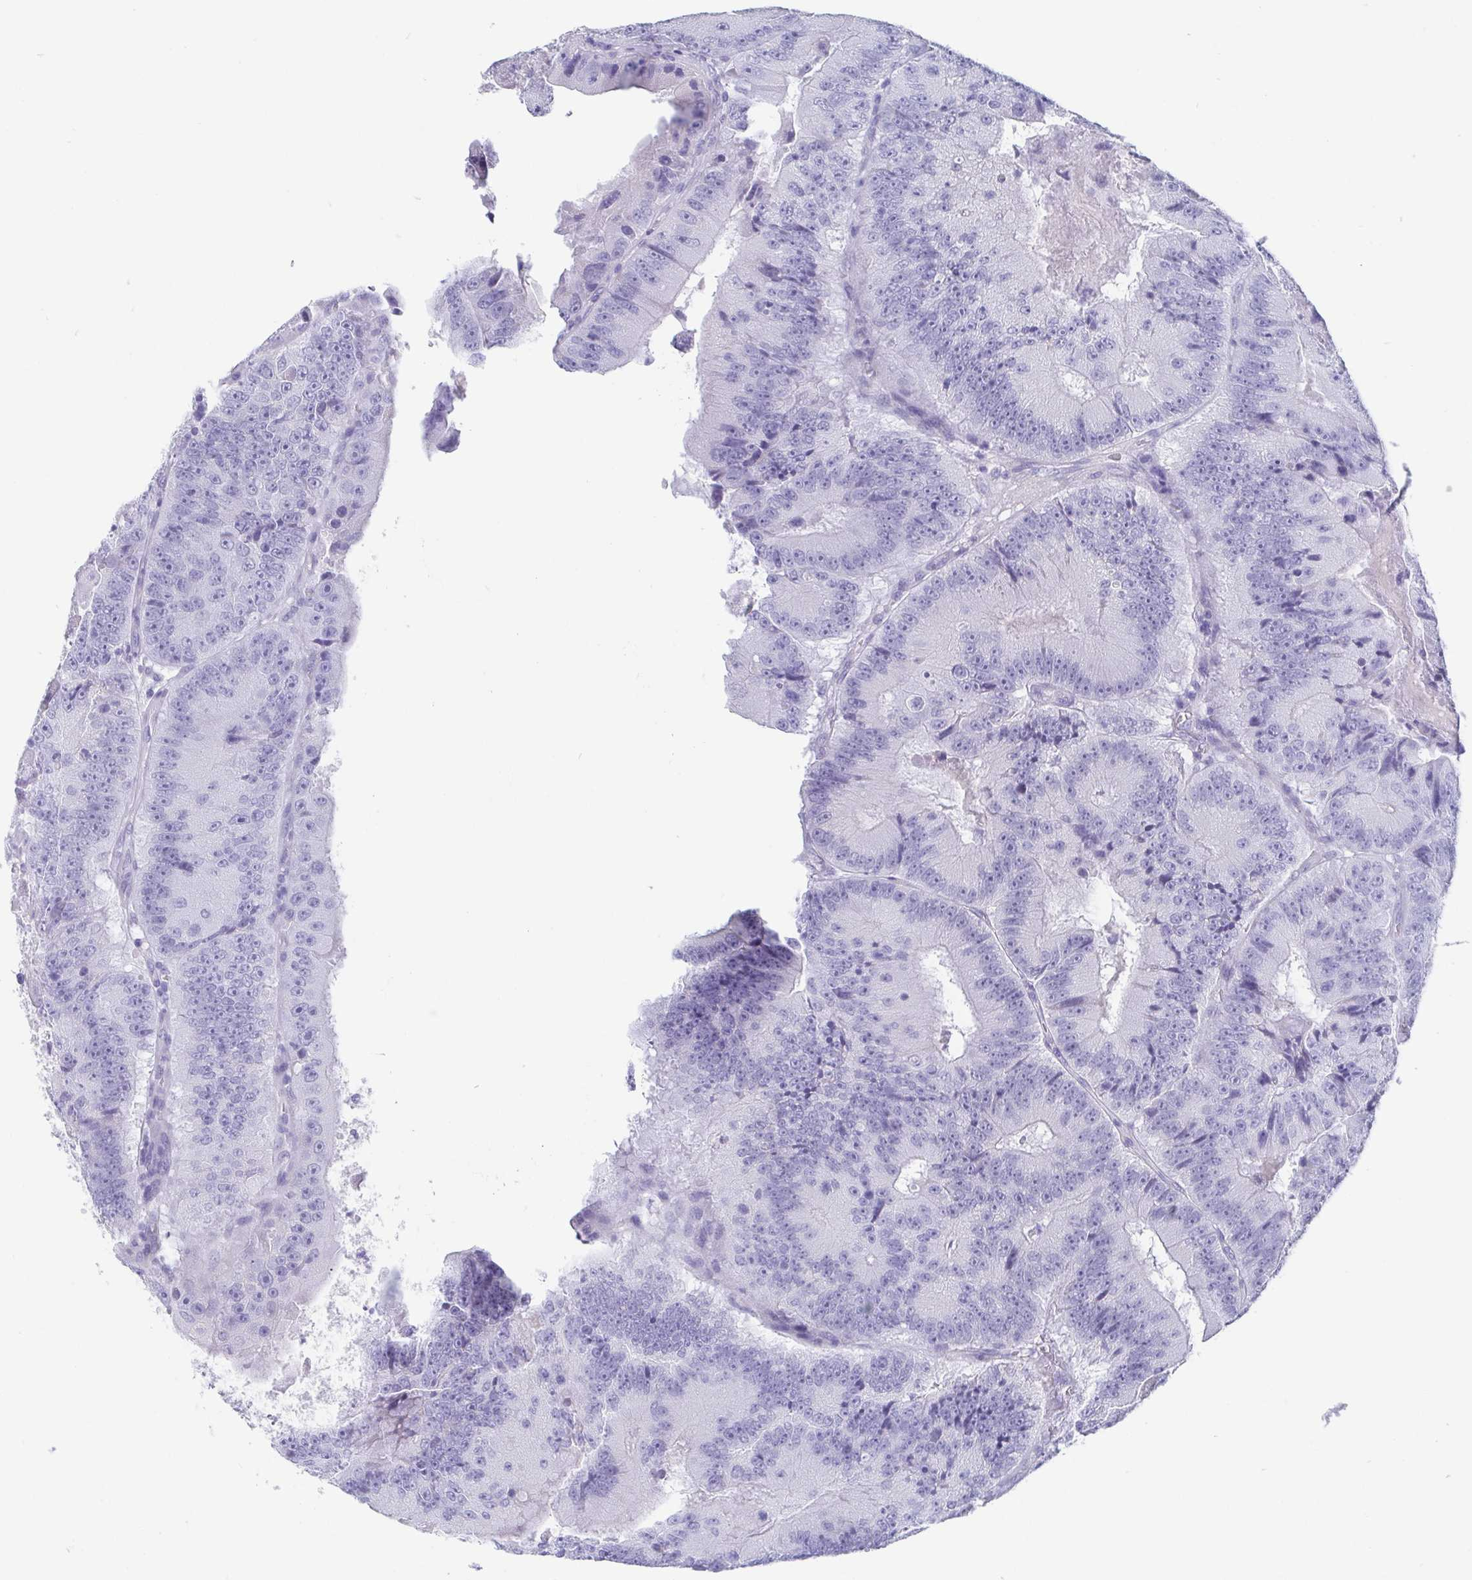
{"staining": {"intensity": "negative", "quantity": "none", "location": "none"}, "tissue": "colorectal cancer", "cell_type": "Tumor cells", "image_type": "cancer", "snomed": [{"axis": "morphology", "description": "Adenocarcinoma, NOS"}, {"axis": "topography", "description": "Colon"}], "caption": "This is an immunohistochemistry photomicrograph of colorectal adenocarcinoma. There is no staining in tumor cells.", "gene": "SCGN", "patient": {"sex": "female", "age": 86}}